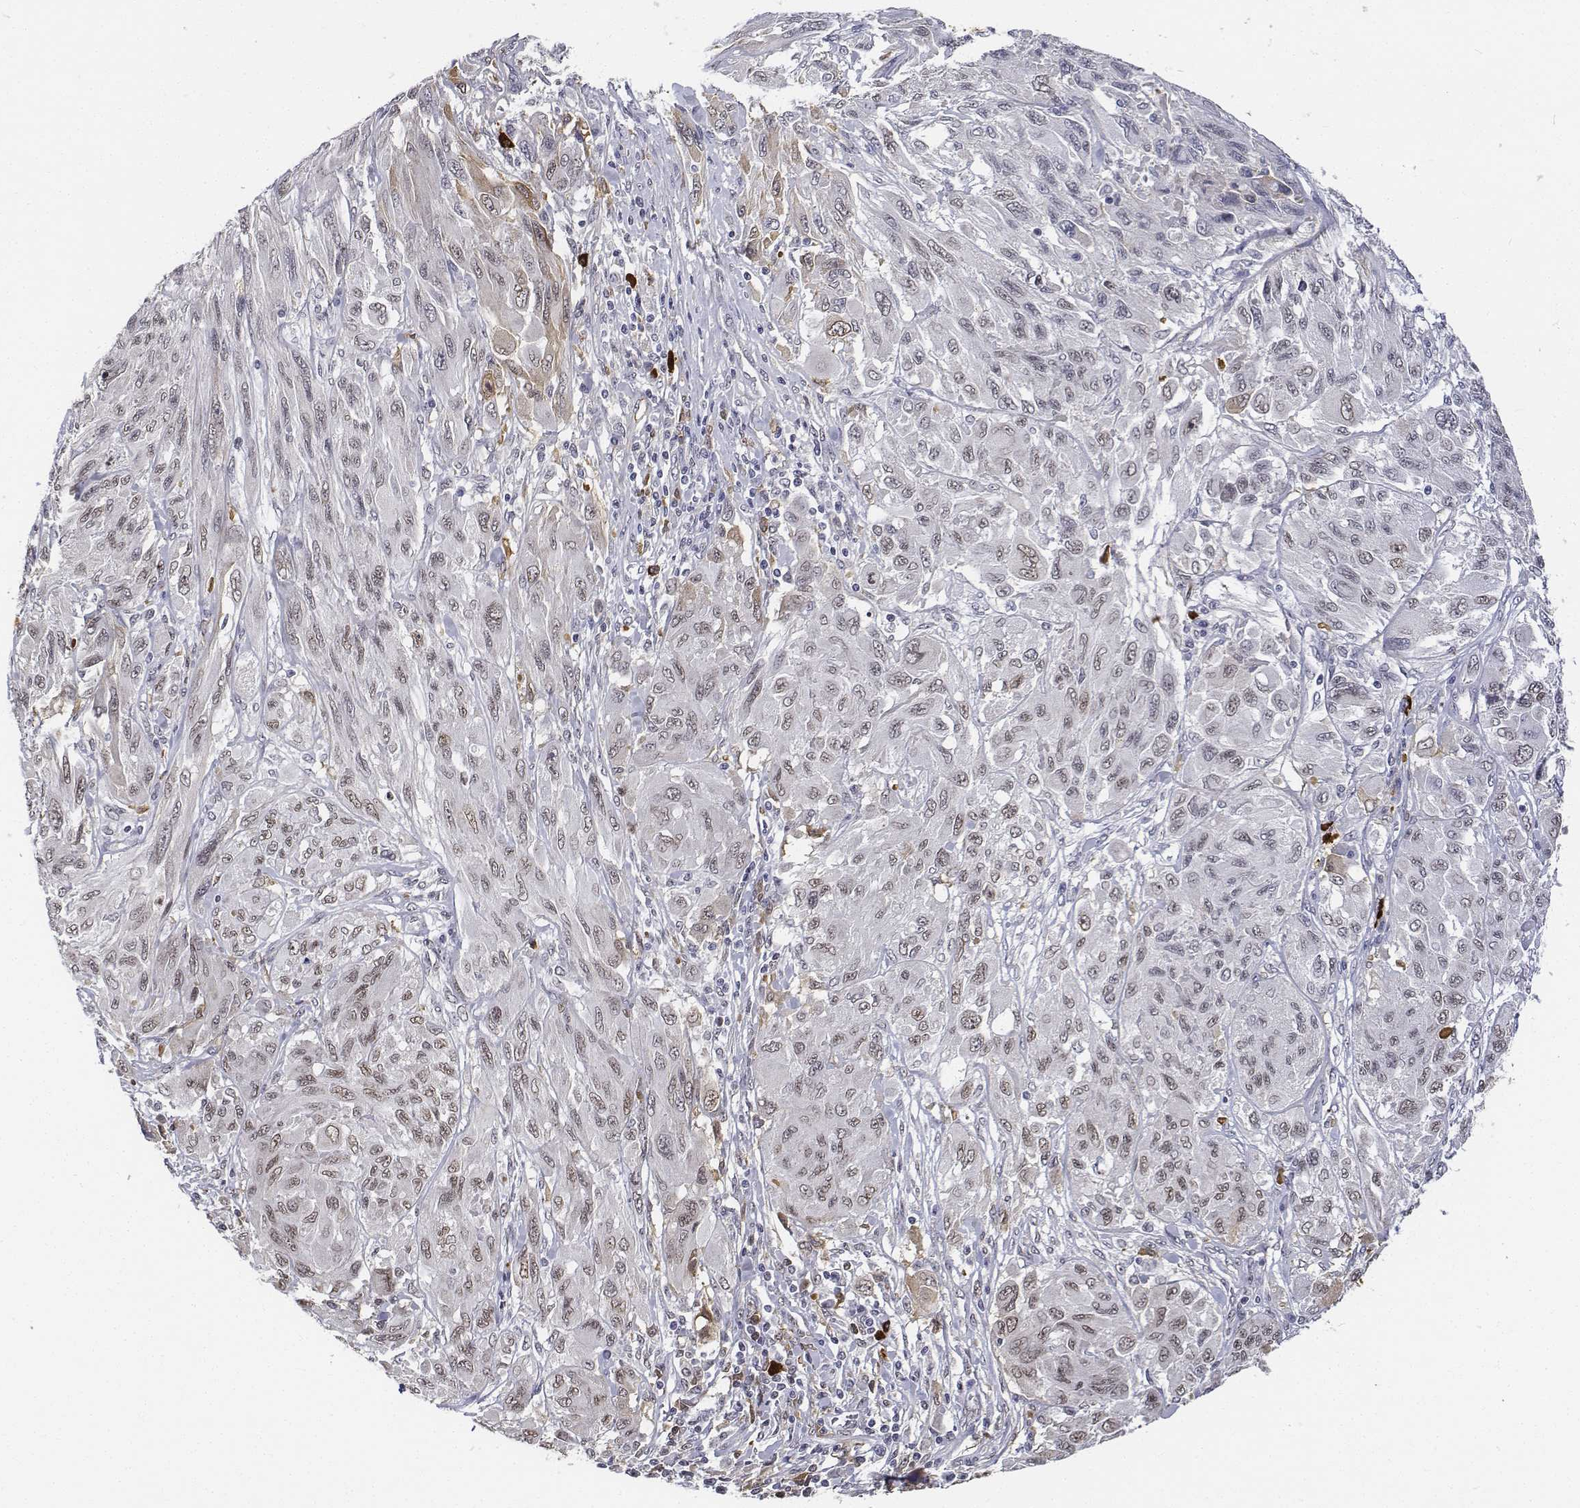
{"staining": {"intensity": "weak", "quantity": ">75%", "location": "nuclear"}, "tissue": "melanoma", "cell_type": "Tumor cells", "image_type": "cancer", "snomed": [{"axis": "morphology", "description": "Malignant melanoma, NOS"}, {"axis": "topography", "description": "Skin"}], "caption": "A brown stain highlights weak nuclear positivity of a protein in human melanoma tumor cells. (DAB (3,3'-diaminobenzidine) = brown stain, brightfield microscopy at high magnification).", "gene": "ATRX", "patient": {"sex": "female", "age": 91}}